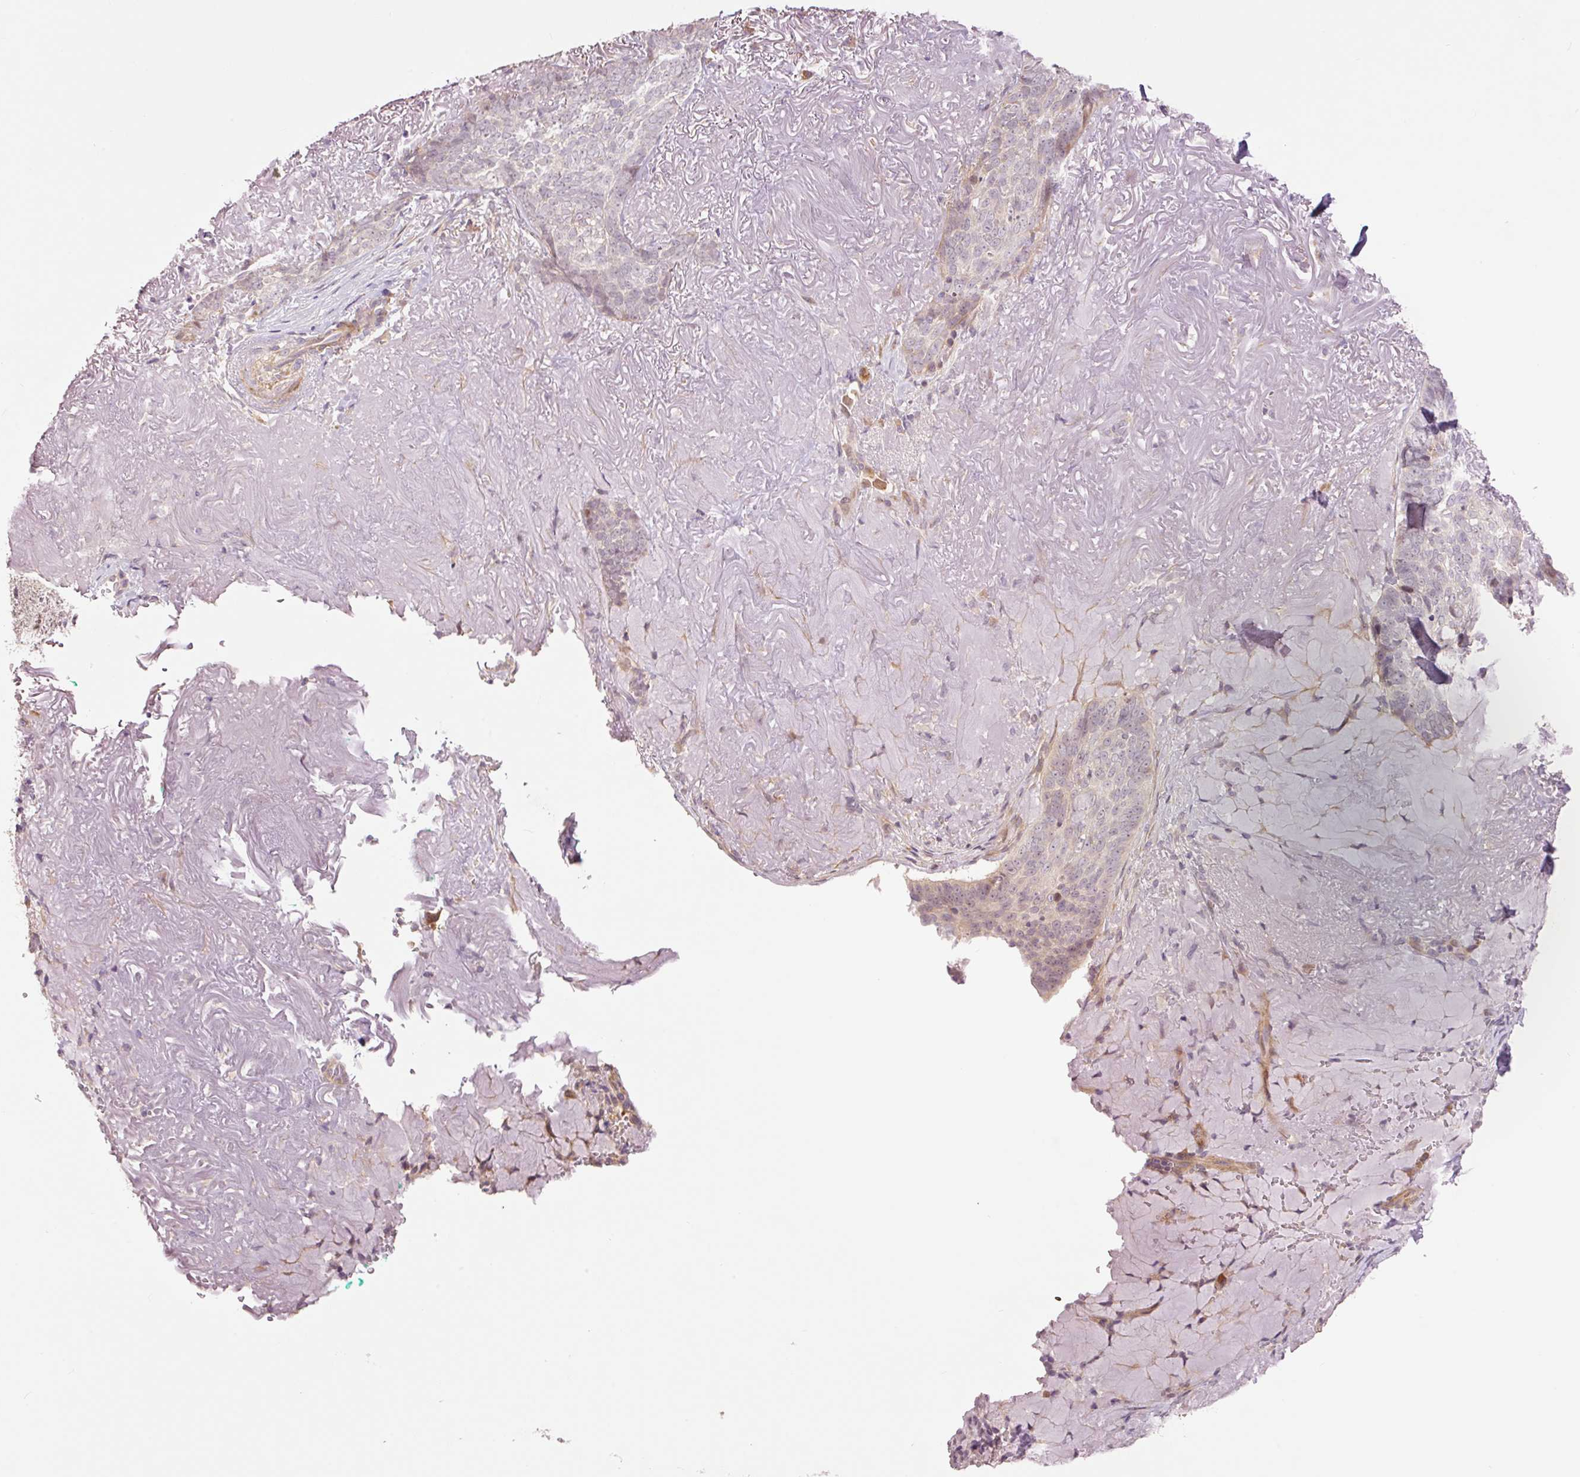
{"staining": {"intensity": "weak", "quantity": "<25%", "location": "nuclear"}, "tissue": "skin cancer", "cell_type": "Tumor cells", "image_type": "cancer", "snomed": [{"axis": "morphology", "description": "Basal cell carcinoma"}, {"axis": "topography", "description": "Skin"}, {"axis": "topography", "description": "Skin of face"}], "caption": "Tumor cells show no significant staining in skin basal cell carcinoma. (DAB immunohistochemistry visualized using brightfield microscopy, high magnification).", "gene": "SLC29A3", "patient": {"sex": "female", "age": 95}}